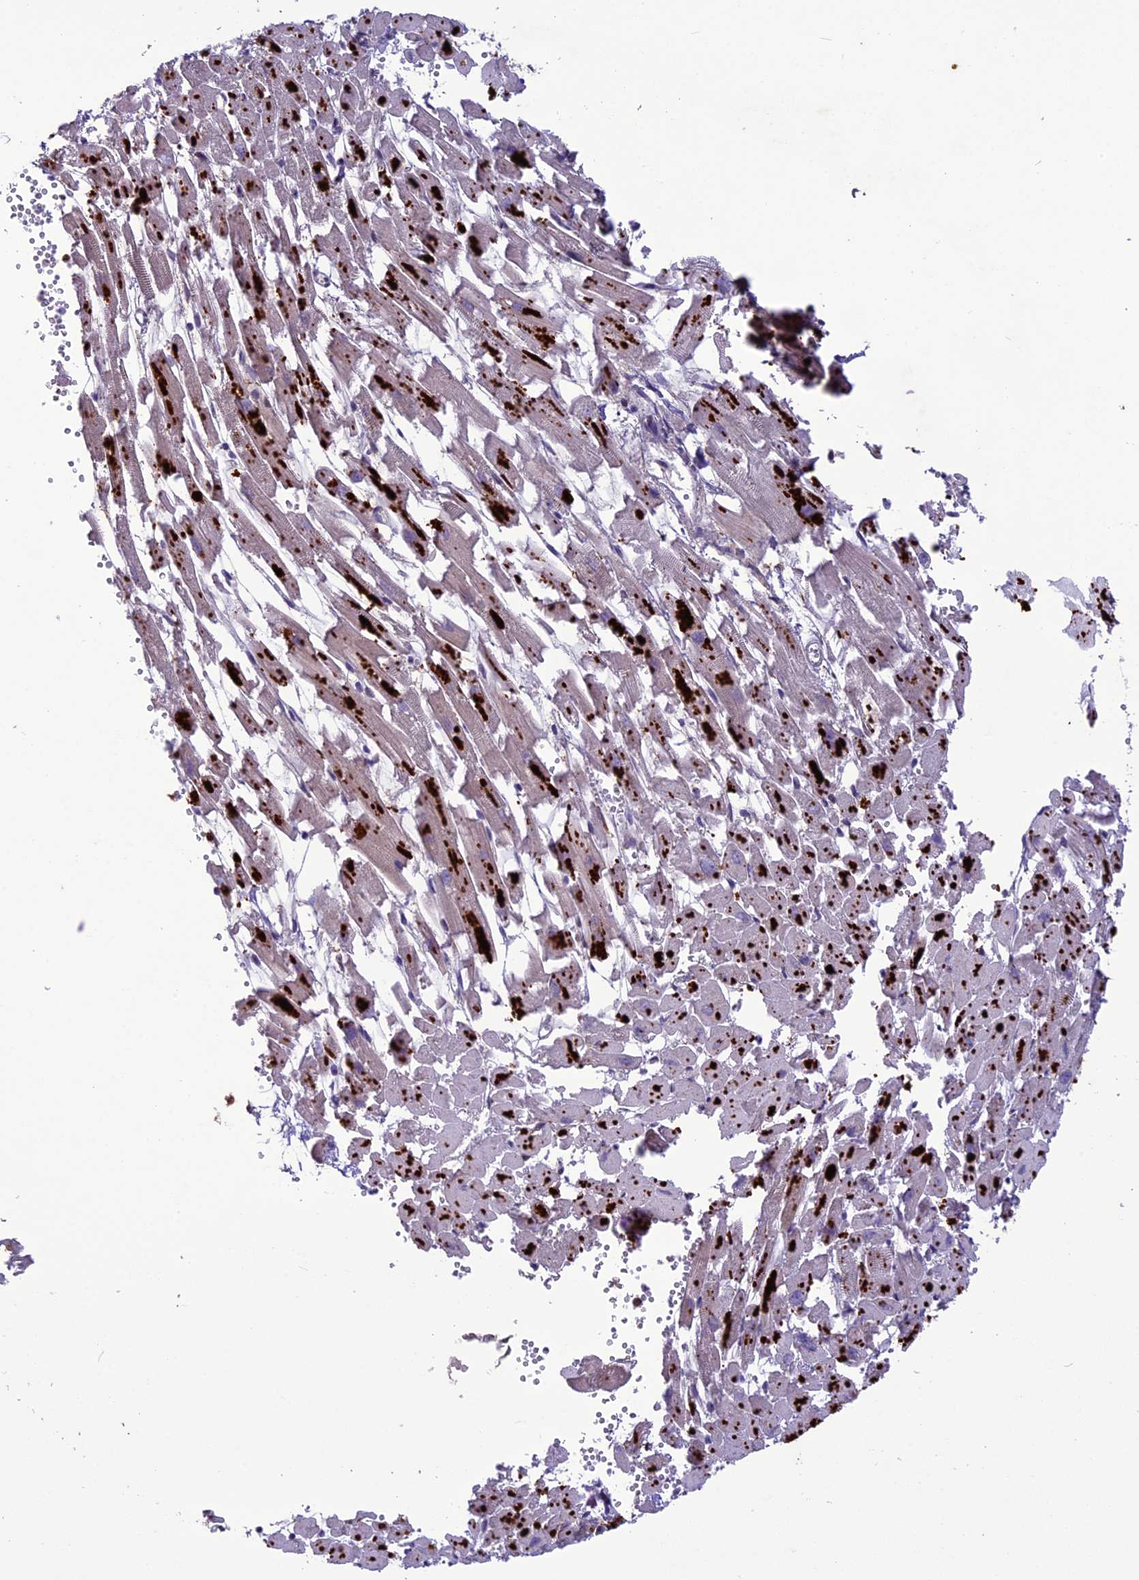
{"staining": {"intensity": "strong", "quantity": "<25%", "location": "cytoplasmic/membranous"}, "tissue": "heart muscle", "cell_type": "Cardiomyocytes", "image_type": "normal", "snomed": [{"axis": "morphology", "description": "Normal tissue, NOS"}, {"axis": "topography", "description": "Heart"}], "caption": "This is an image of immunohistochemistry staining of normal heart muscle, which shows strong expression in the cytoplasmic/membranous of cardiomyocytes.", "gene": "C3orf70", "patient": {"sex": "female", "age": 64}}